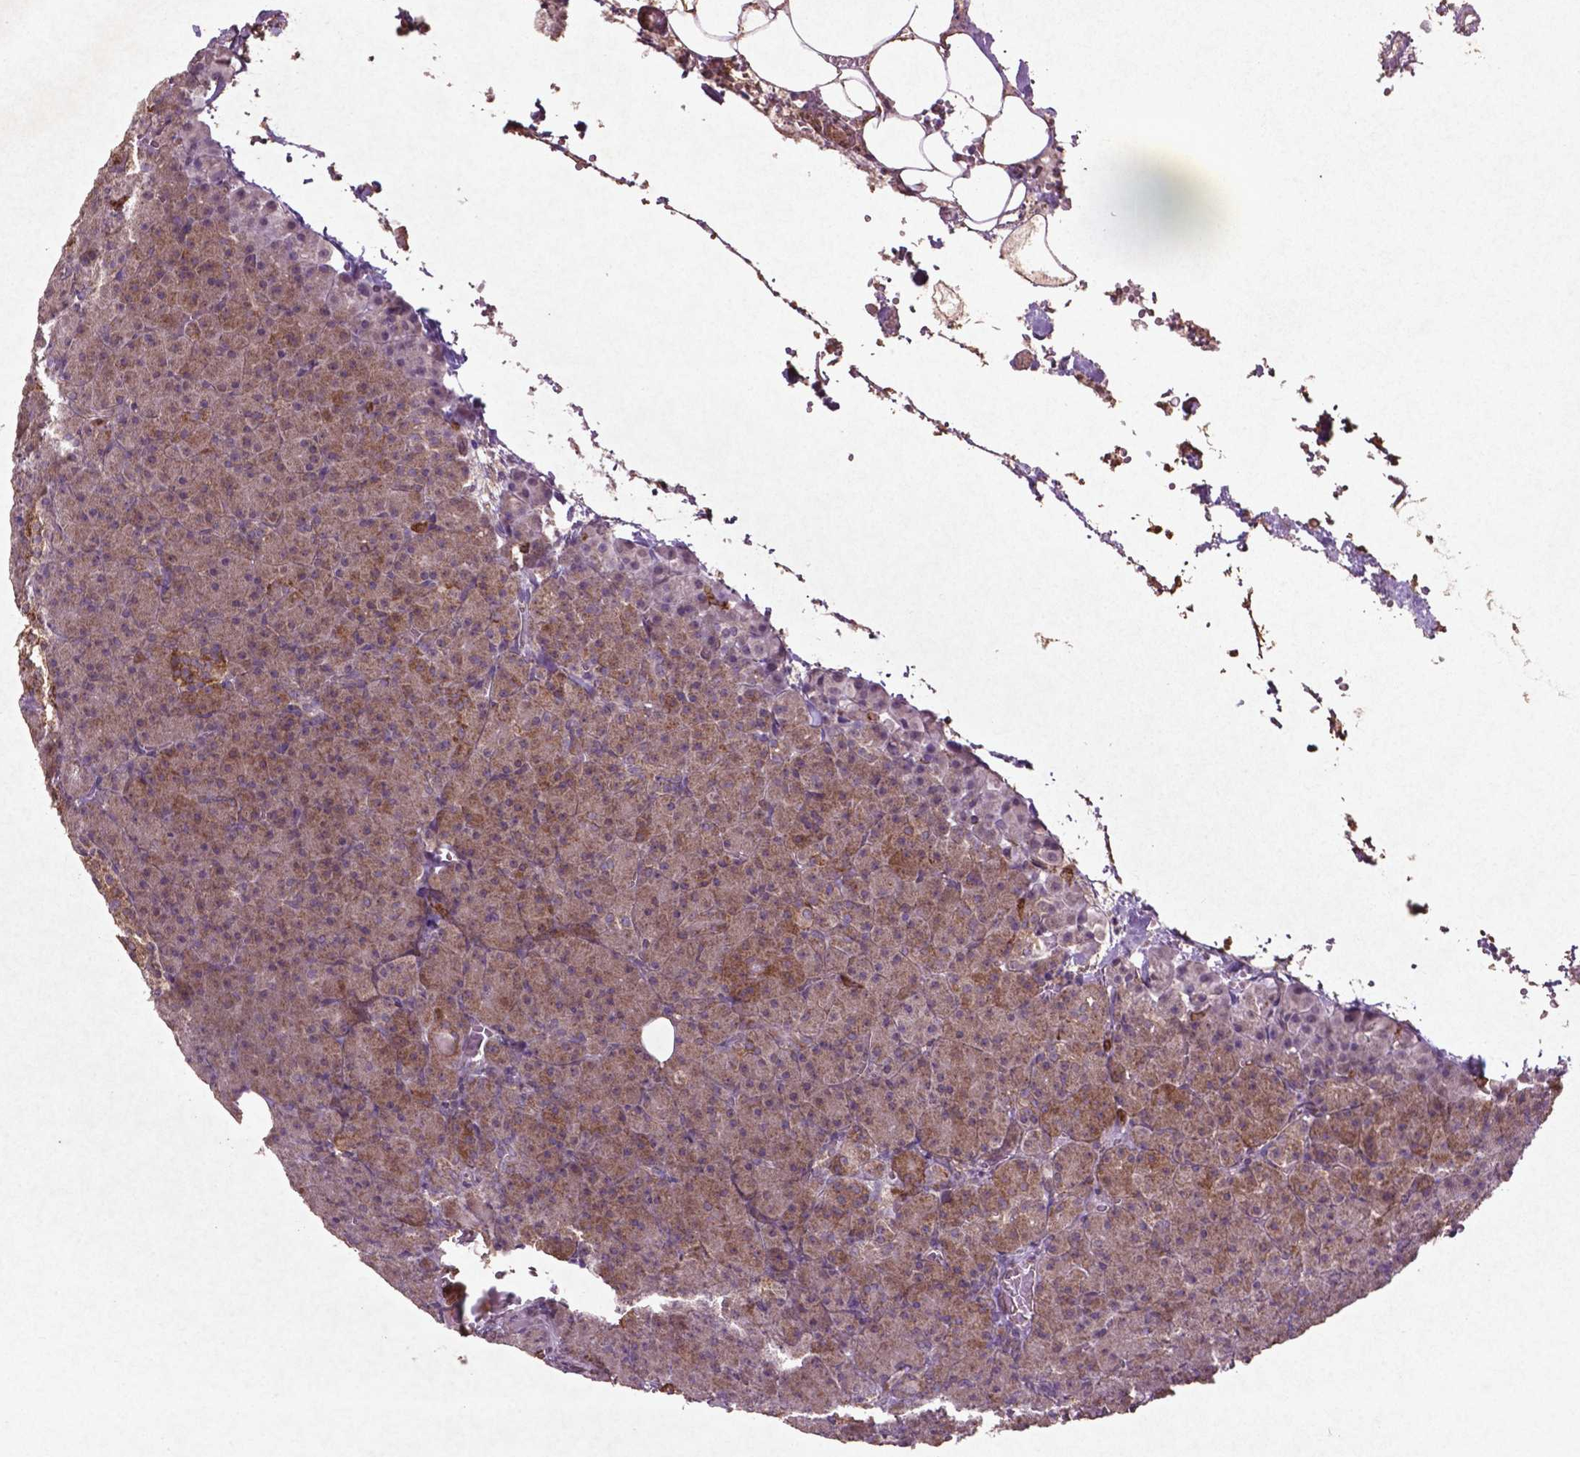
{"staining": {"intensity": "moderate", "quantity": "25%-75%", "location": "cytoplasmic/membranous"}, "tissue": "pancreas", "cell_type": "Exocrine glandular cells", "image_type": "normal", "snomed": [{"axis": "morphology", "description": "Normal tissue, NOS"}, {"axis": "topography", "description": "Pancreas"}], "caption": "DAB immunohistochemical staining of normal human pancreas demonstrates moderate cytoplasmic/membranous protein staining in about 25%-75% of exocrine glandular cells.", "gene": "MTOR", "patient": {"sex": "female", "age": 74}}